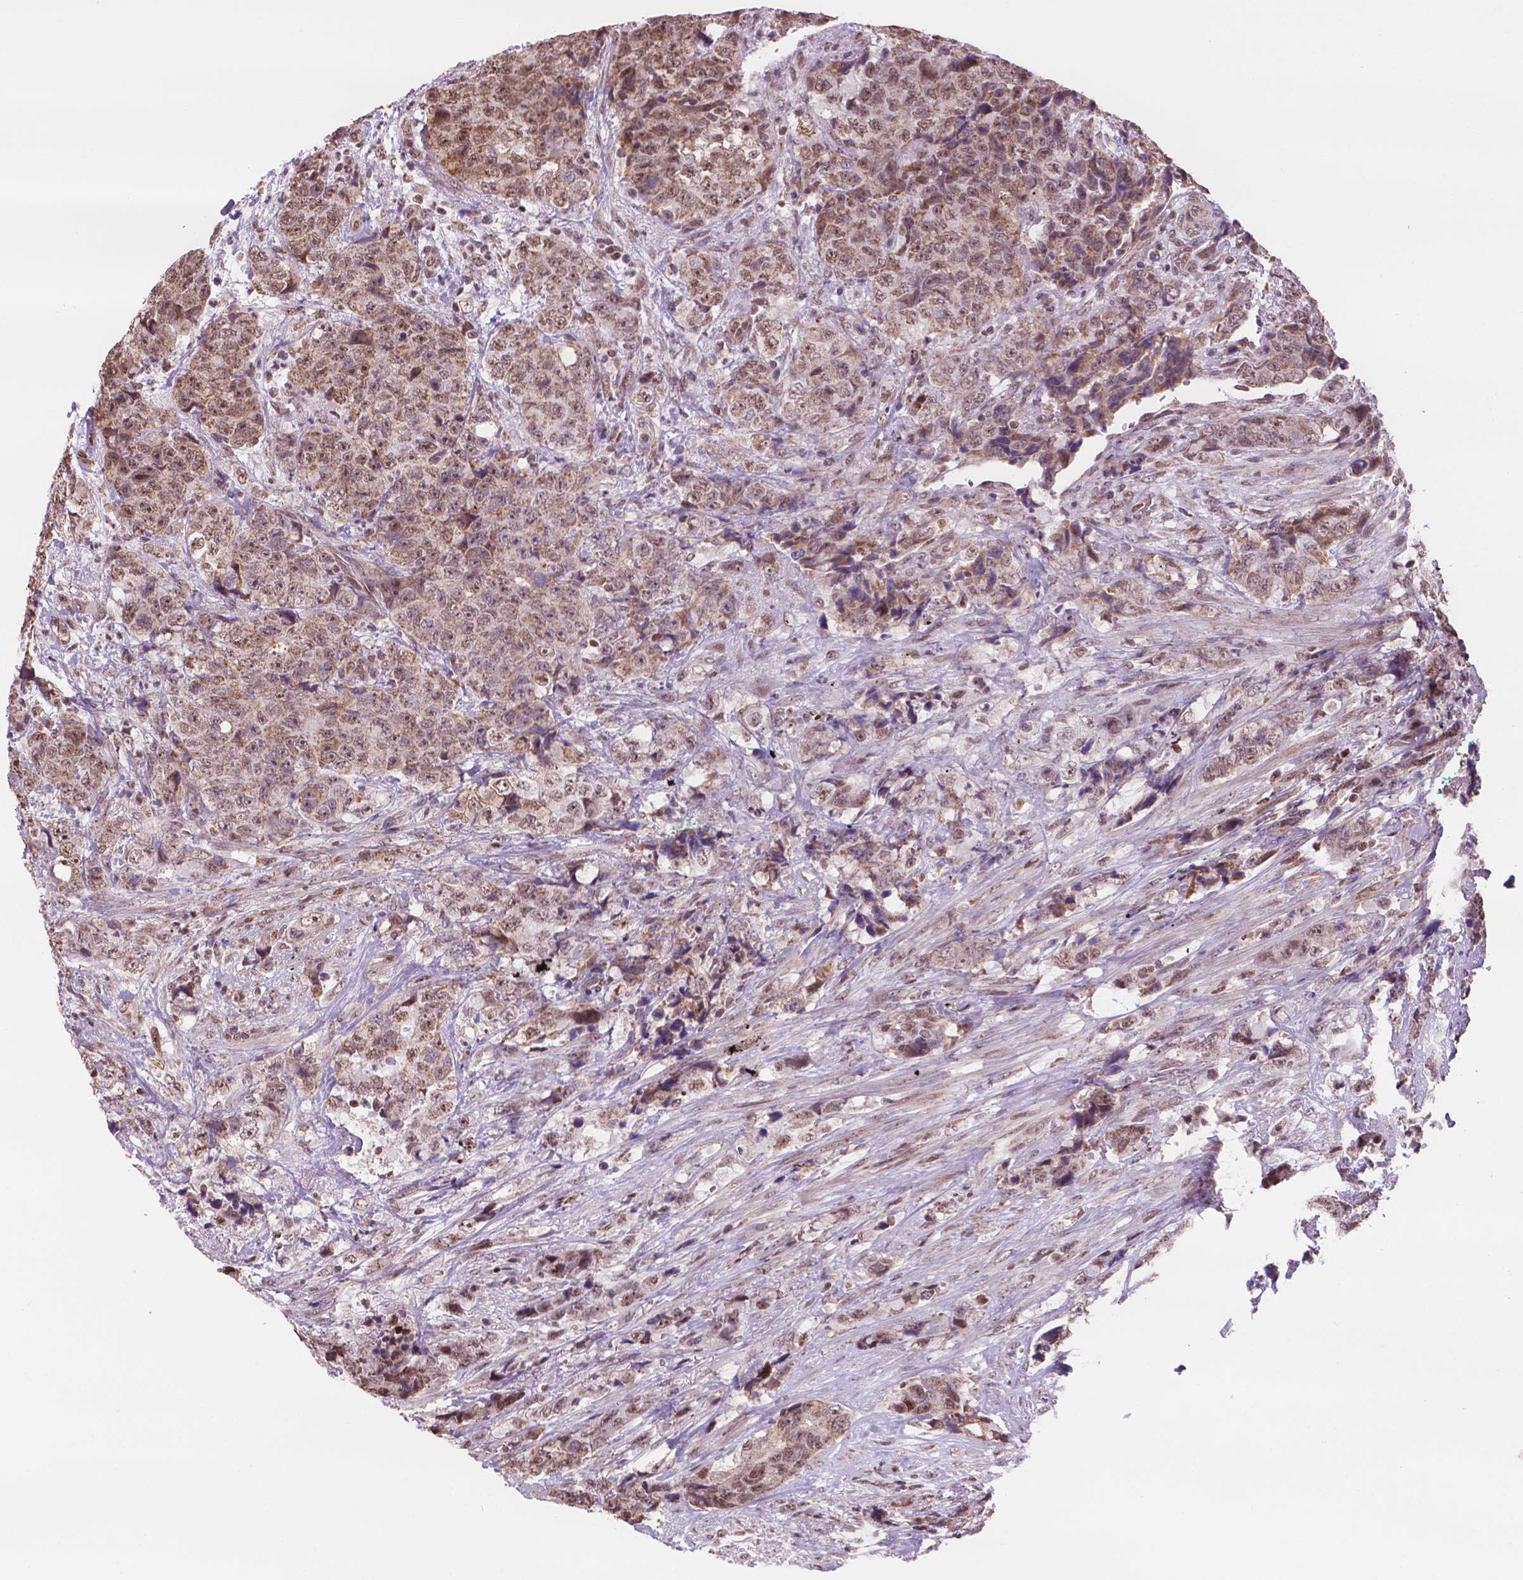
{"staining": {"intensity": "moderate", "quantity": ">75%", "location": "cytoplasmic/membranous"}, "tissue": "urothelial cancer", "cell_type": "Tumor cells", "image_type": "cancer", "snomed": [{"axis": "morphology", "description": "Urothelial carcinoma, High grade"}, {"axis": "topography", "description": "Urinary bladder"}], "caption": "Protein staining of urothelial cancer tissue reveals moderate cytoplasmic/membranous staining in approximately >75% of tumor cells.", "gene": "NDUFA10", "patient": {"sex": "female", "age": 78}}